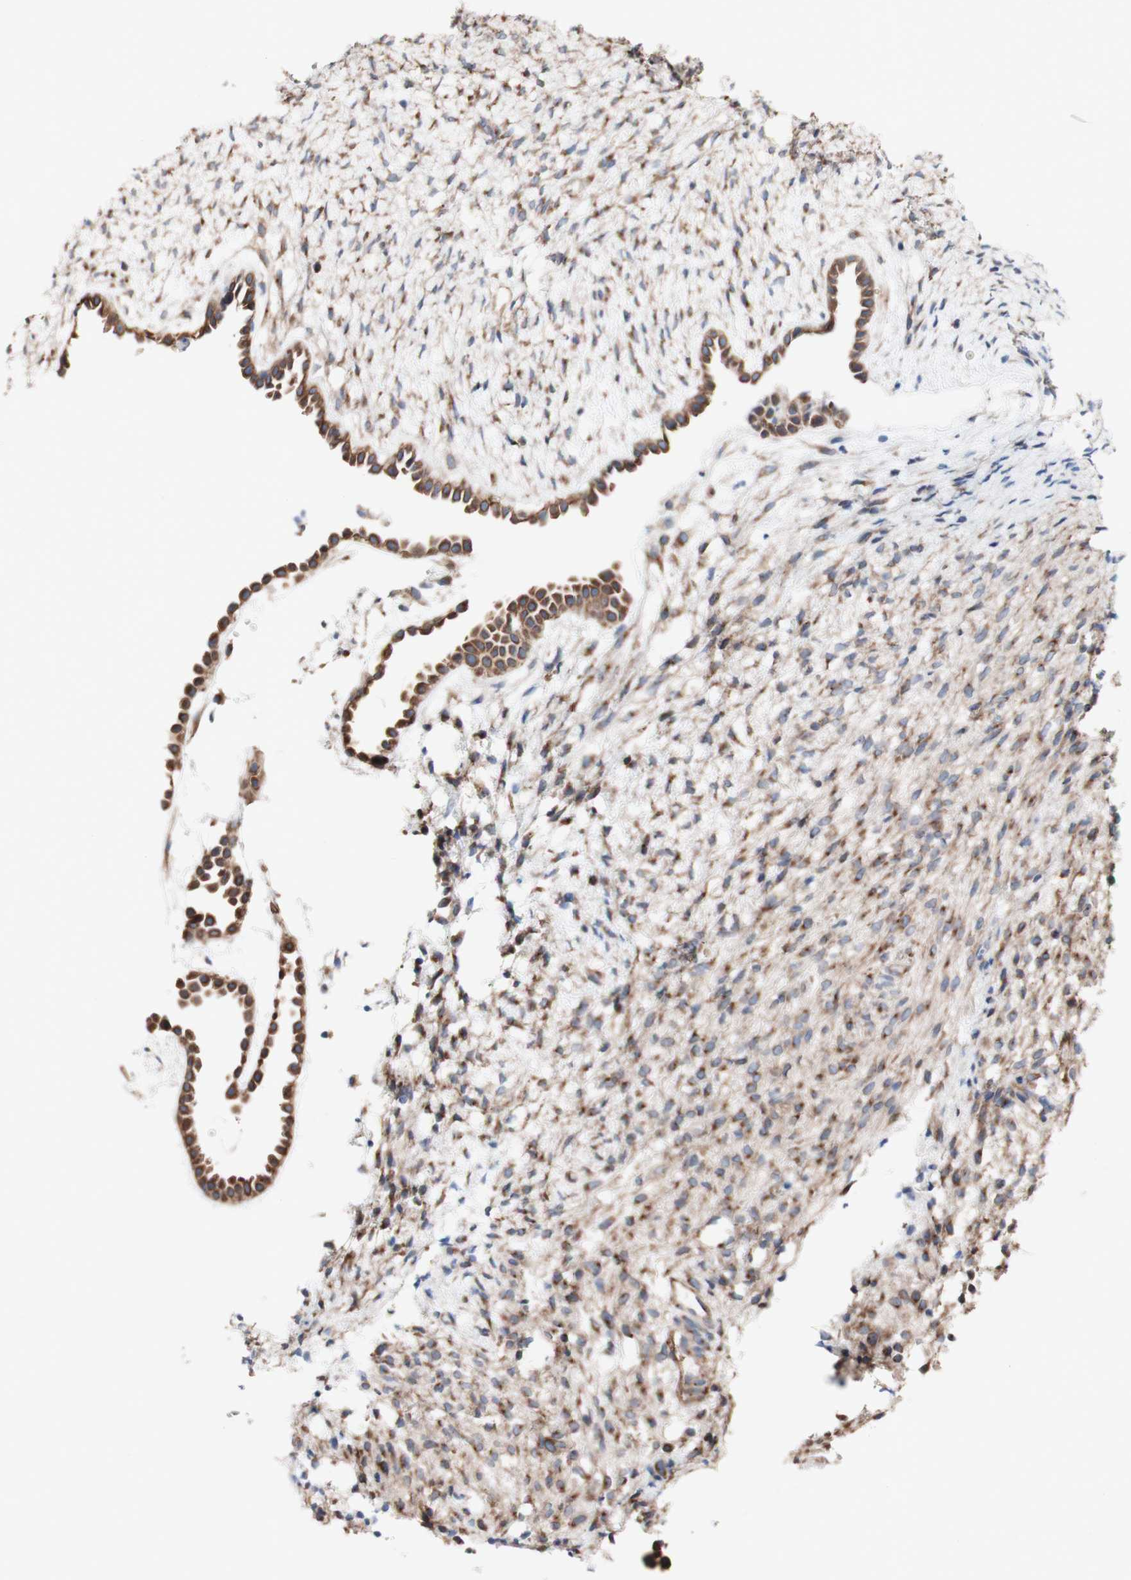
{"staining": {"intensity": "moderate", "quantity": ">75%", "location": "cytoplasmic/membranous"}, "tissue": "ovary", "cell_type": "Ovarian stroma cells", "image_type": "normal", "snomed": [{"axis": "morphology", "description": "Normal tissue, NOS"}, {"axis": "morphology", "description": "Cyst, NOS"}, {"axis": "topography", "description": "Ovary"}], "caption": "Normal ovary was stained to show a protein in brown. There is medium levels of moderate cytoplasmic/membranous positivity in approximately >75% of ovarian stroma cells.", "gene": "LRIG3", "patient": {"sex": "female", "age": 18}}